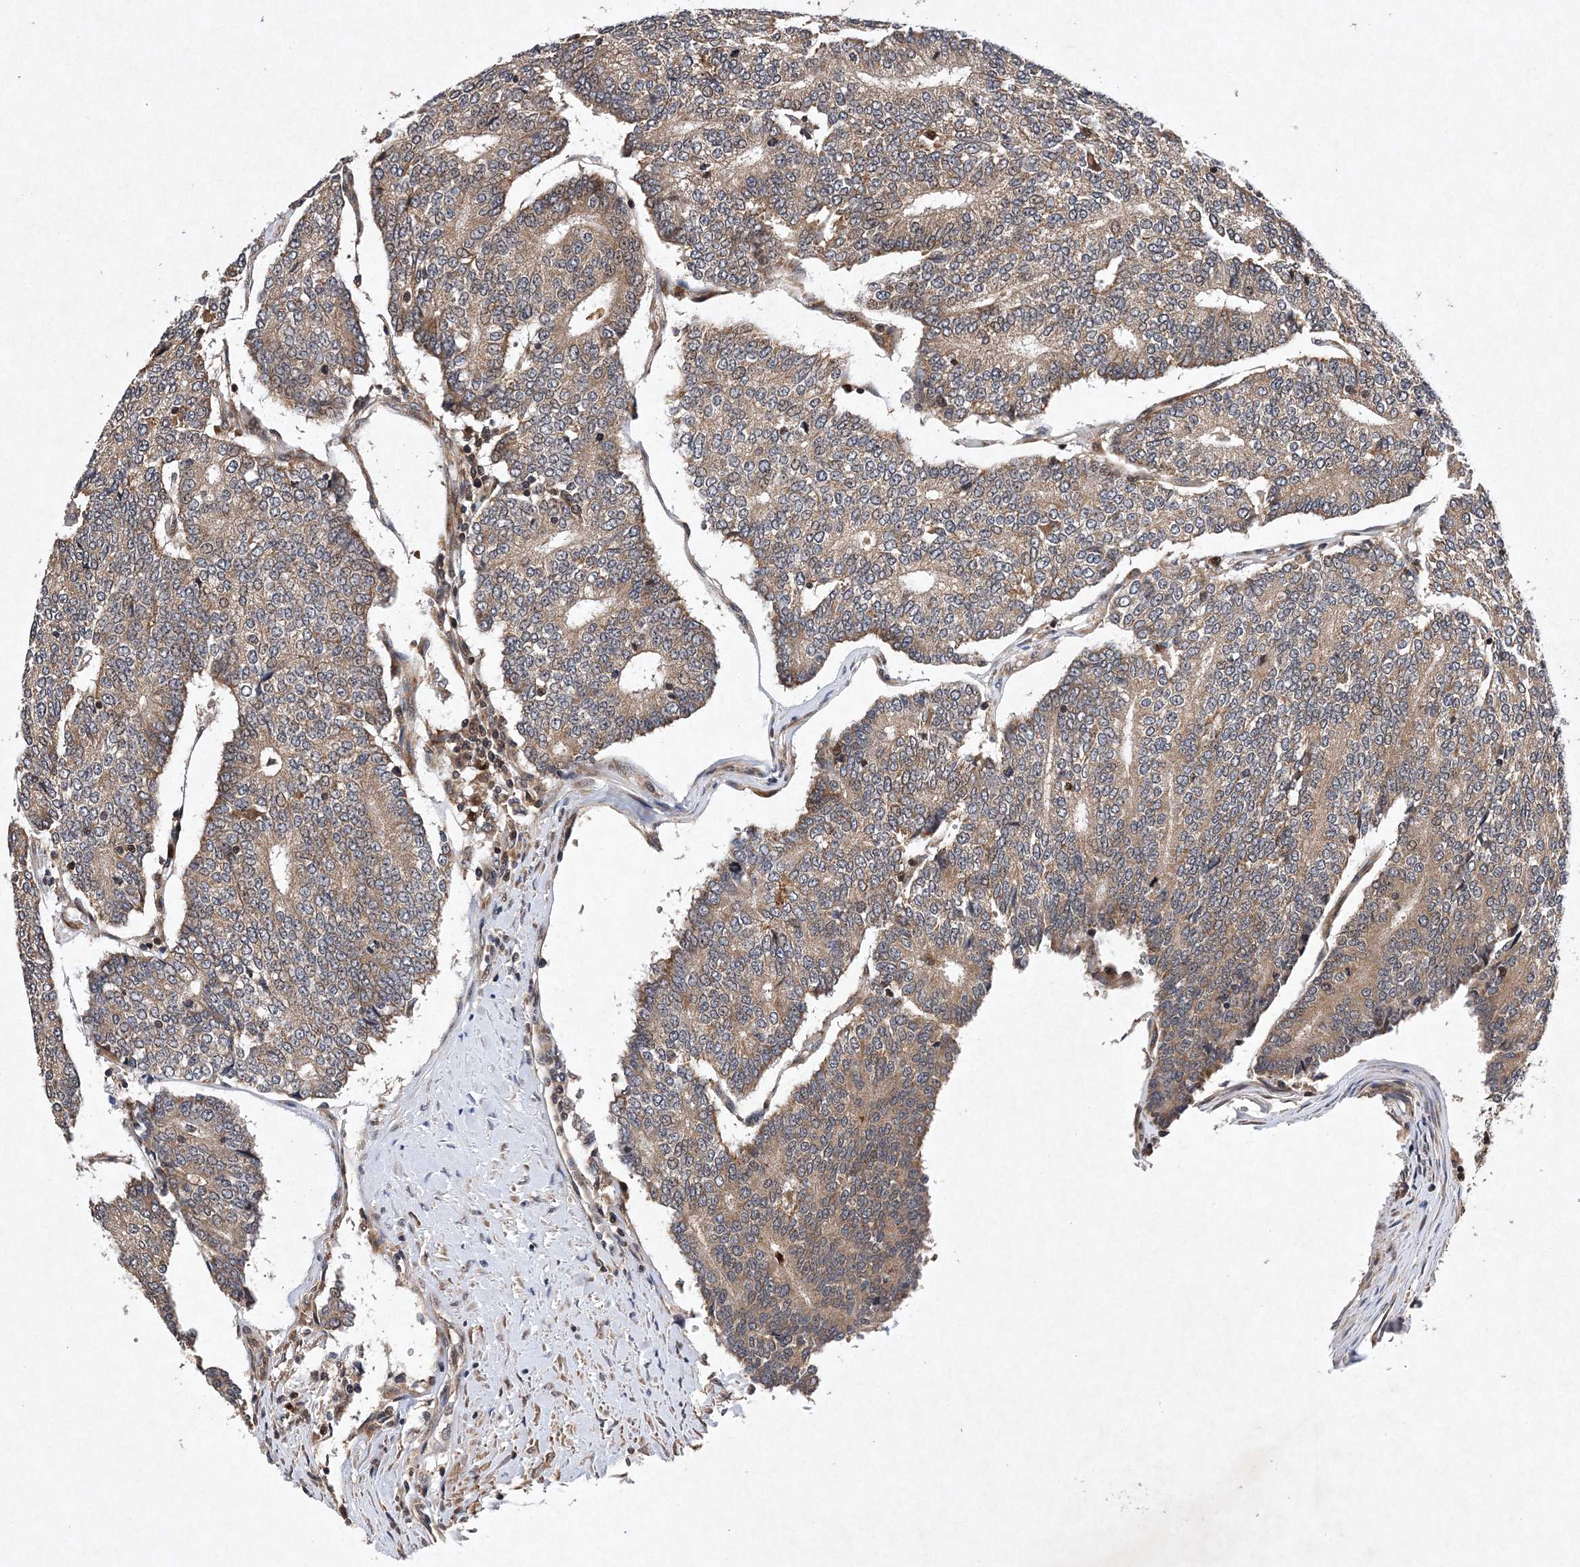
{"staining": {"intensity": "weak", "quantity": "25%-75%", "location": "cytoplasmic/membranous"}, "tissue": "prostate cancer", "cell_type": "Tumor cells", "image_type": "cancer", "snomed": [{"axis": "morphology", "description": "Normal tissue, NOS"}, {"axis": "morphology", "description": "Adenocarcinoma, High grade"}, {"axis": "topography", "description": "Prostate"}, {"axis": "topography", "description": "Seminal veicle"}], "caption": "High-power microscopy captured an IHC photomicrograph of adenocarcinoma (high-grade) (prostate), revealing weak cytoplasmic/membranous positivity in about 25%-75% of tumor cells.", "gene": "PROSER1", "patient": {"sex": "male", "age": 55}}